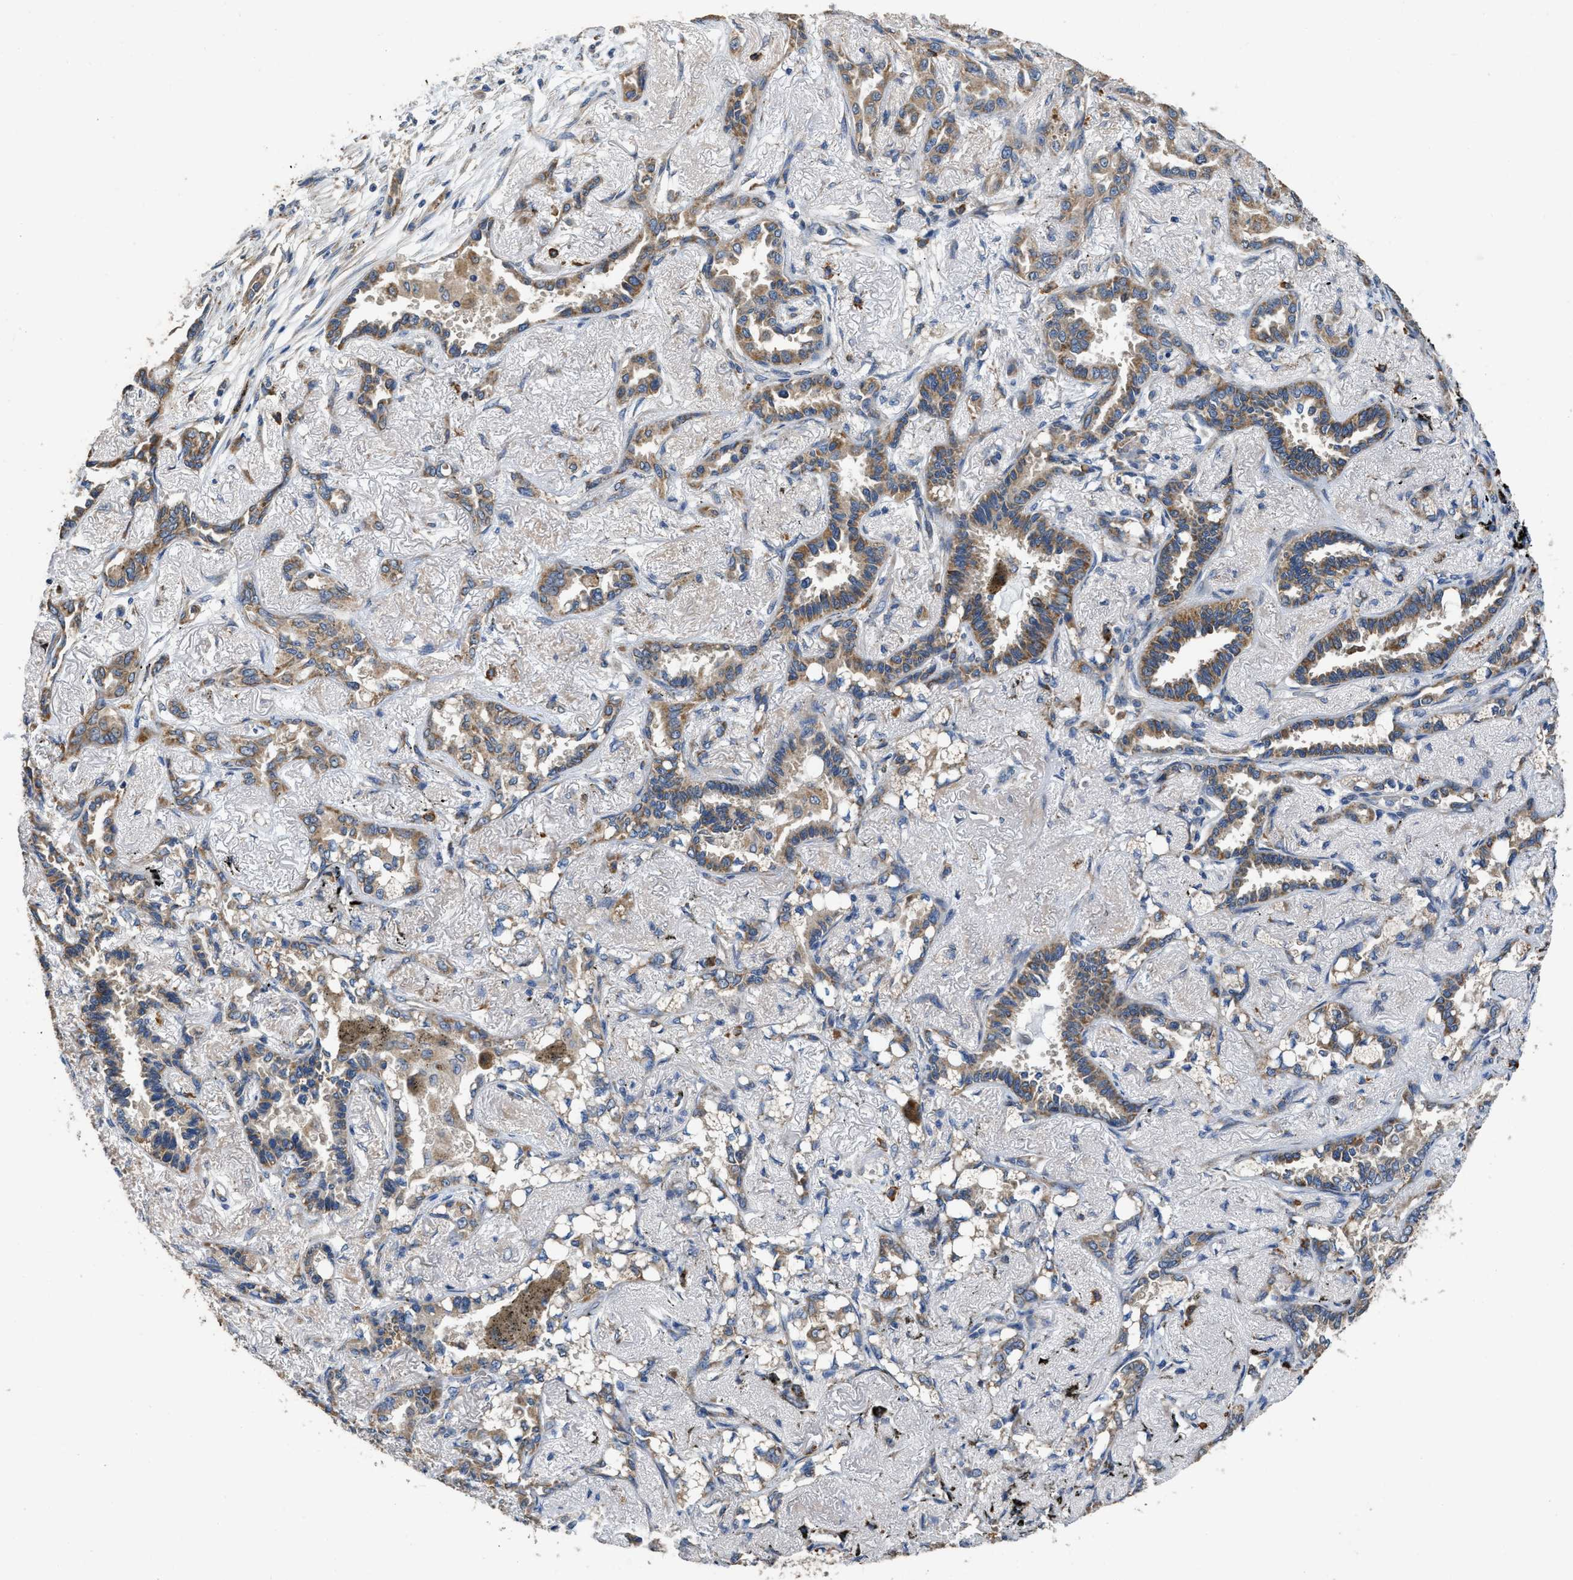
{"staining": {"intensity": "moderate", "quantity": ">75%", "location": "cytoplasmic/membranous"}, "tissue": "lung cancer", "cell_type": "Tumor cells", "image_type": "cancer", "snomed": [{"axis": "morphology", "description": "Adenocarcinoma, NOS"}, {"axis": "topography", "description": "Lung"}], "caption": "The photomicrograph shows a brown stain indicating the presence of a protein in the cytoplasmic/membranous of tumor cells in lung adenocarcinoma. (Brightfield microscopy of DAB IHC at high magnification).", "gene": "TMEM150A", "patient": {"sex": "male", "age": 59}}